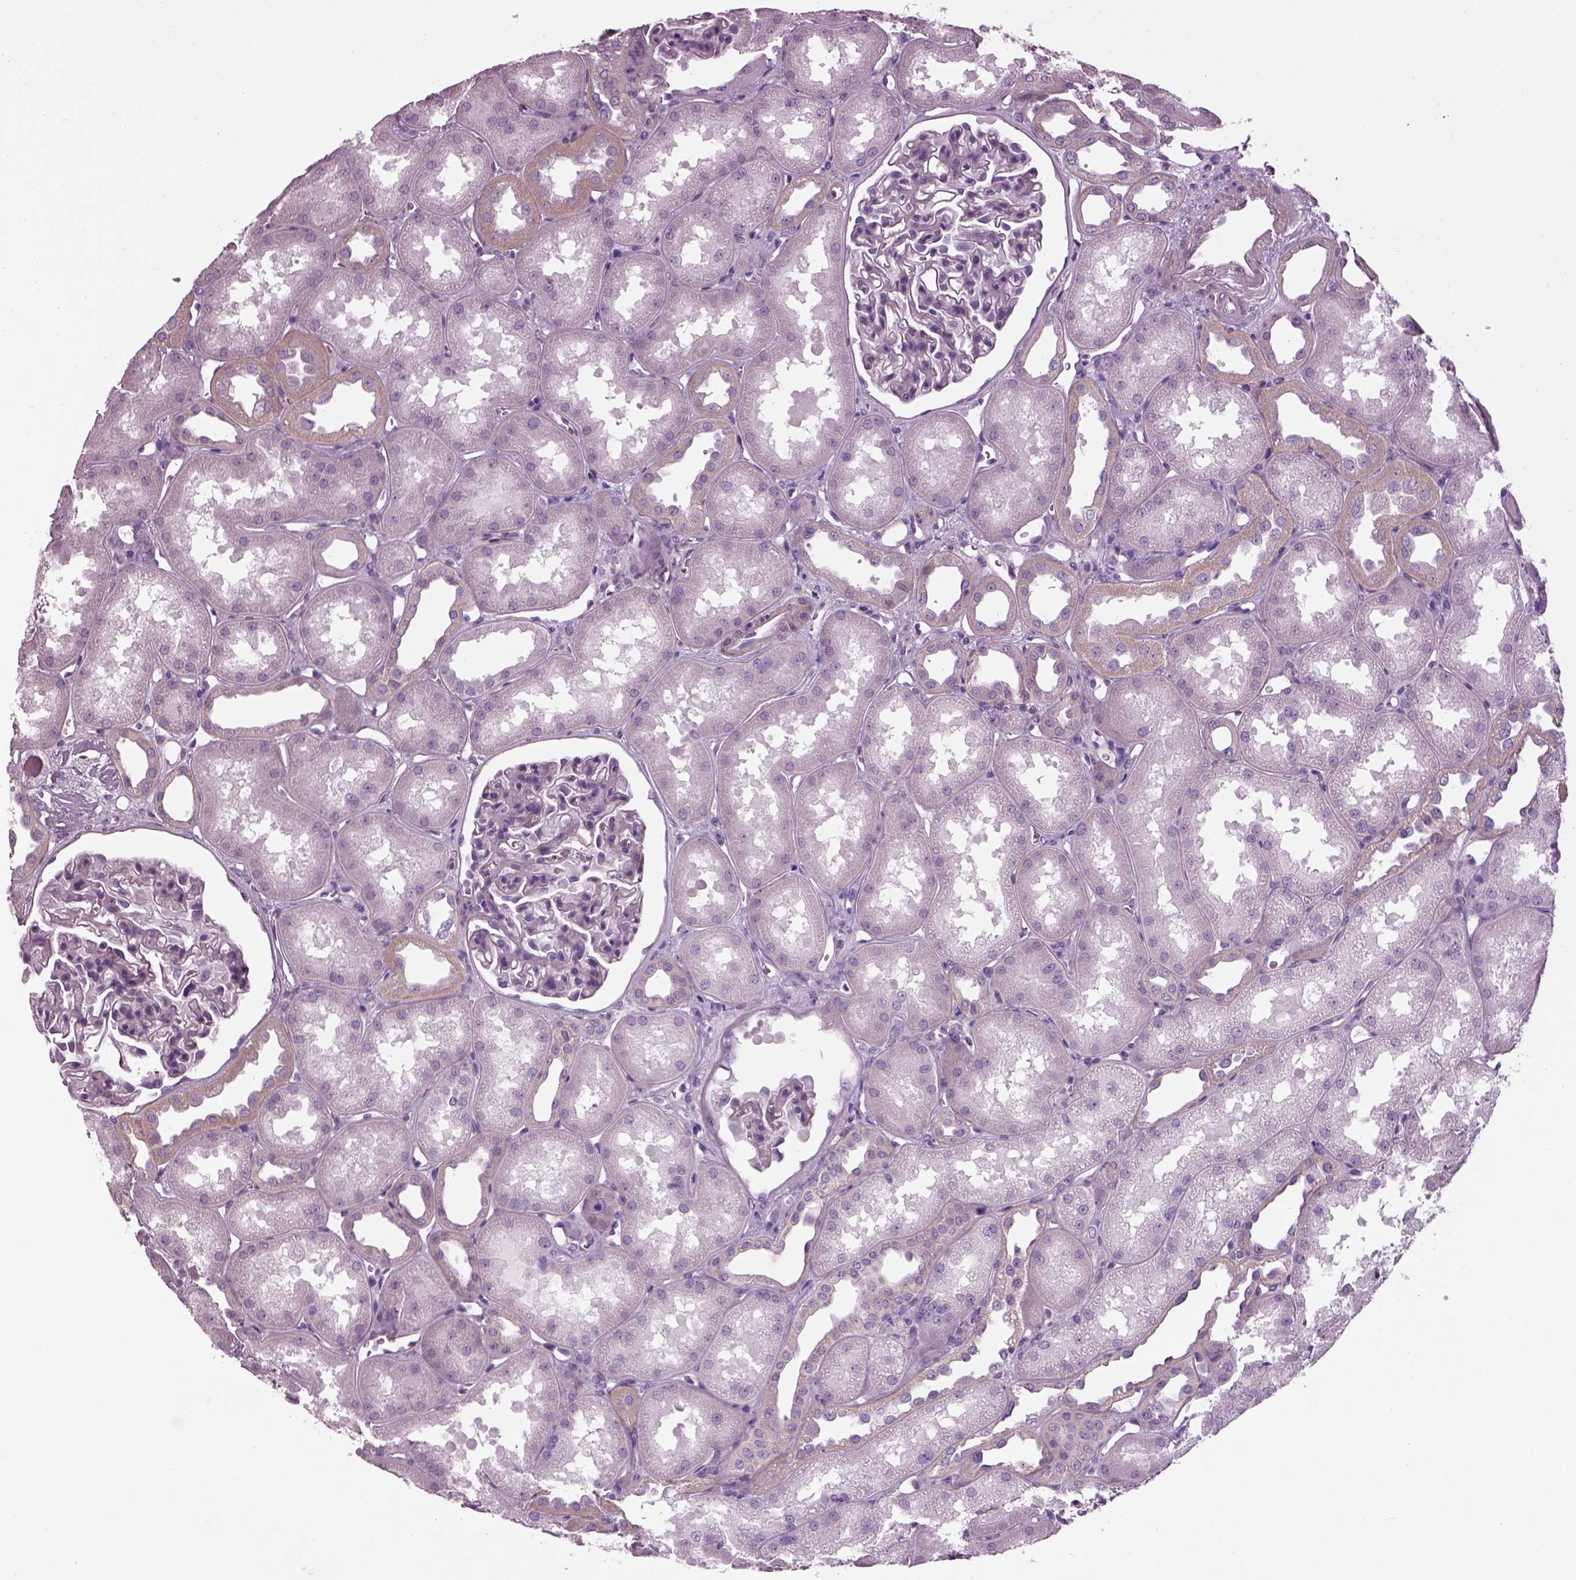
{"staining": {"intensity": "negative", "quantity": "none", "location": "none"}, "tissue": "kidney", "cell_type": "Cells in glomeruli", "image_type": "normal", "snomed": [{"axis": "morphology", "description": "Normal tissue, NOS"}, {"axis": "topography", "description": "Kidney"}], "caption": "IHC photomicrograph of unremarkable human kidney stained for a protein (brown), which exhibits no positivity in cells in glomeruli.", "gene": "BFSP1", "patient": {"sex": "male", "age": 61}}